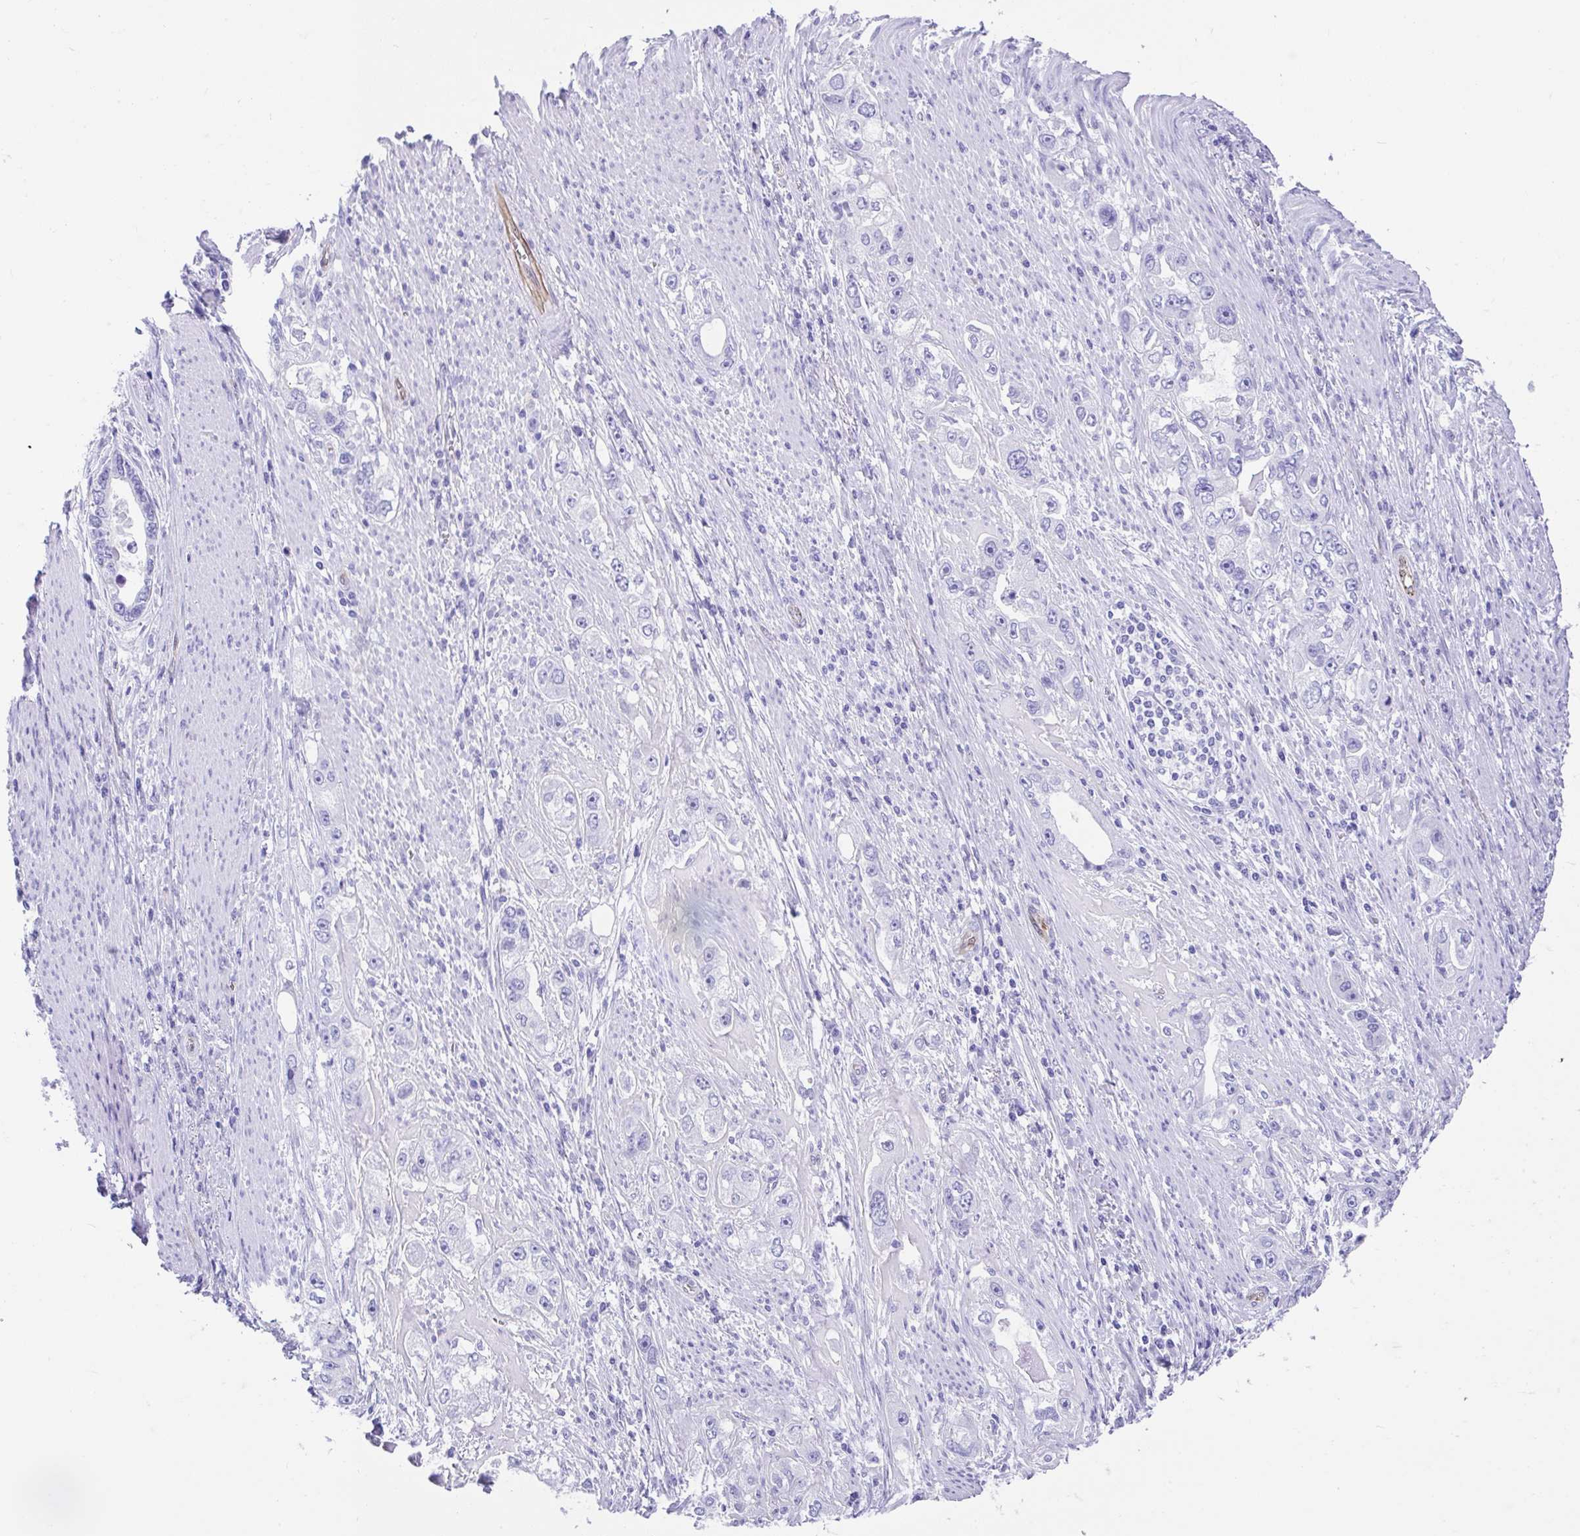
{"staining": {"intensity": "negative", "quantity": "none", "location": "none"}, "tissue": "stomach cancer", "cell_type": "Tumor cells", "image_type": "cancer", "snomed": [{"axis": "morphology", "description": "Adenocarcinoma, NOS"}, {"axis": "topography", "description": "Stomach, lower"}], "caption": "Immunohistochemistry image of neoplastic tissue: stomach adenocarcinoma stained with DAB demonstrates no significant protein expression in tumor cells.", "gene": "FAM107A", "patient": {"sex": "female", "age": 93}}